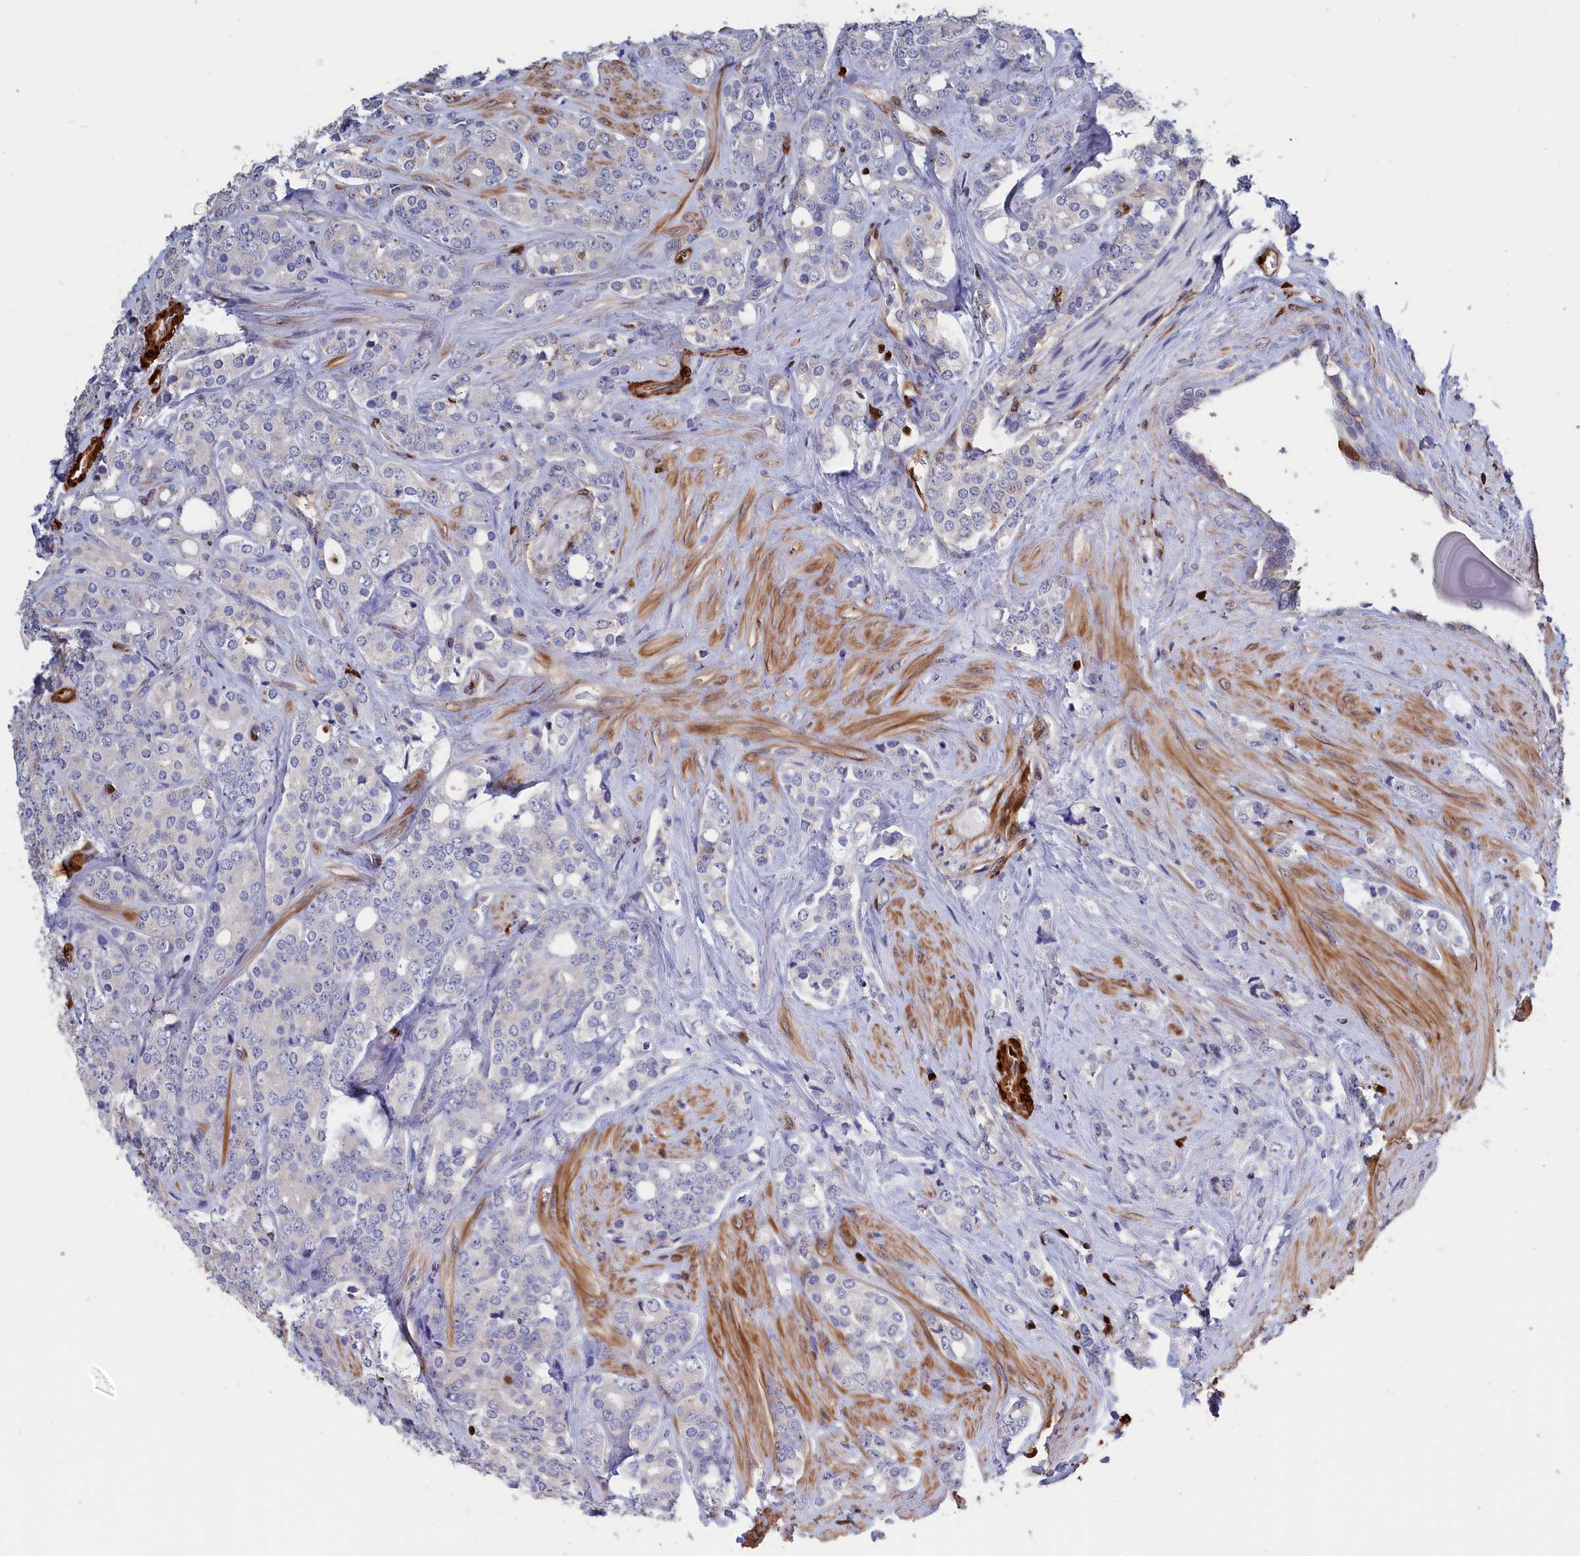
{"staining": {"intensity": "negative", "quantity": "none", "location": "none"}, "tissue": "prostate cancer", "cell_type": "Tumor cells", "image_type": "cancer", "snomed": [{"axis": "morphology", "description": "Adenocarcinoma, High grade"}, {"axis": "topography", "description": "Prostate"}], "caption": "A high-resolution histopathology image shows immunohistochemistry staining of prostate adenocarcinoma (high-grade), which demonstrates no significant positivity in tumor cells. The staining is performed using DAB (3,3'-diaminobenzidine) brown chromogen with nuclei counter-stained in using hematoxylin.", "gene": "CRIP1", "patient": {"sex": "male", "age": 62}}